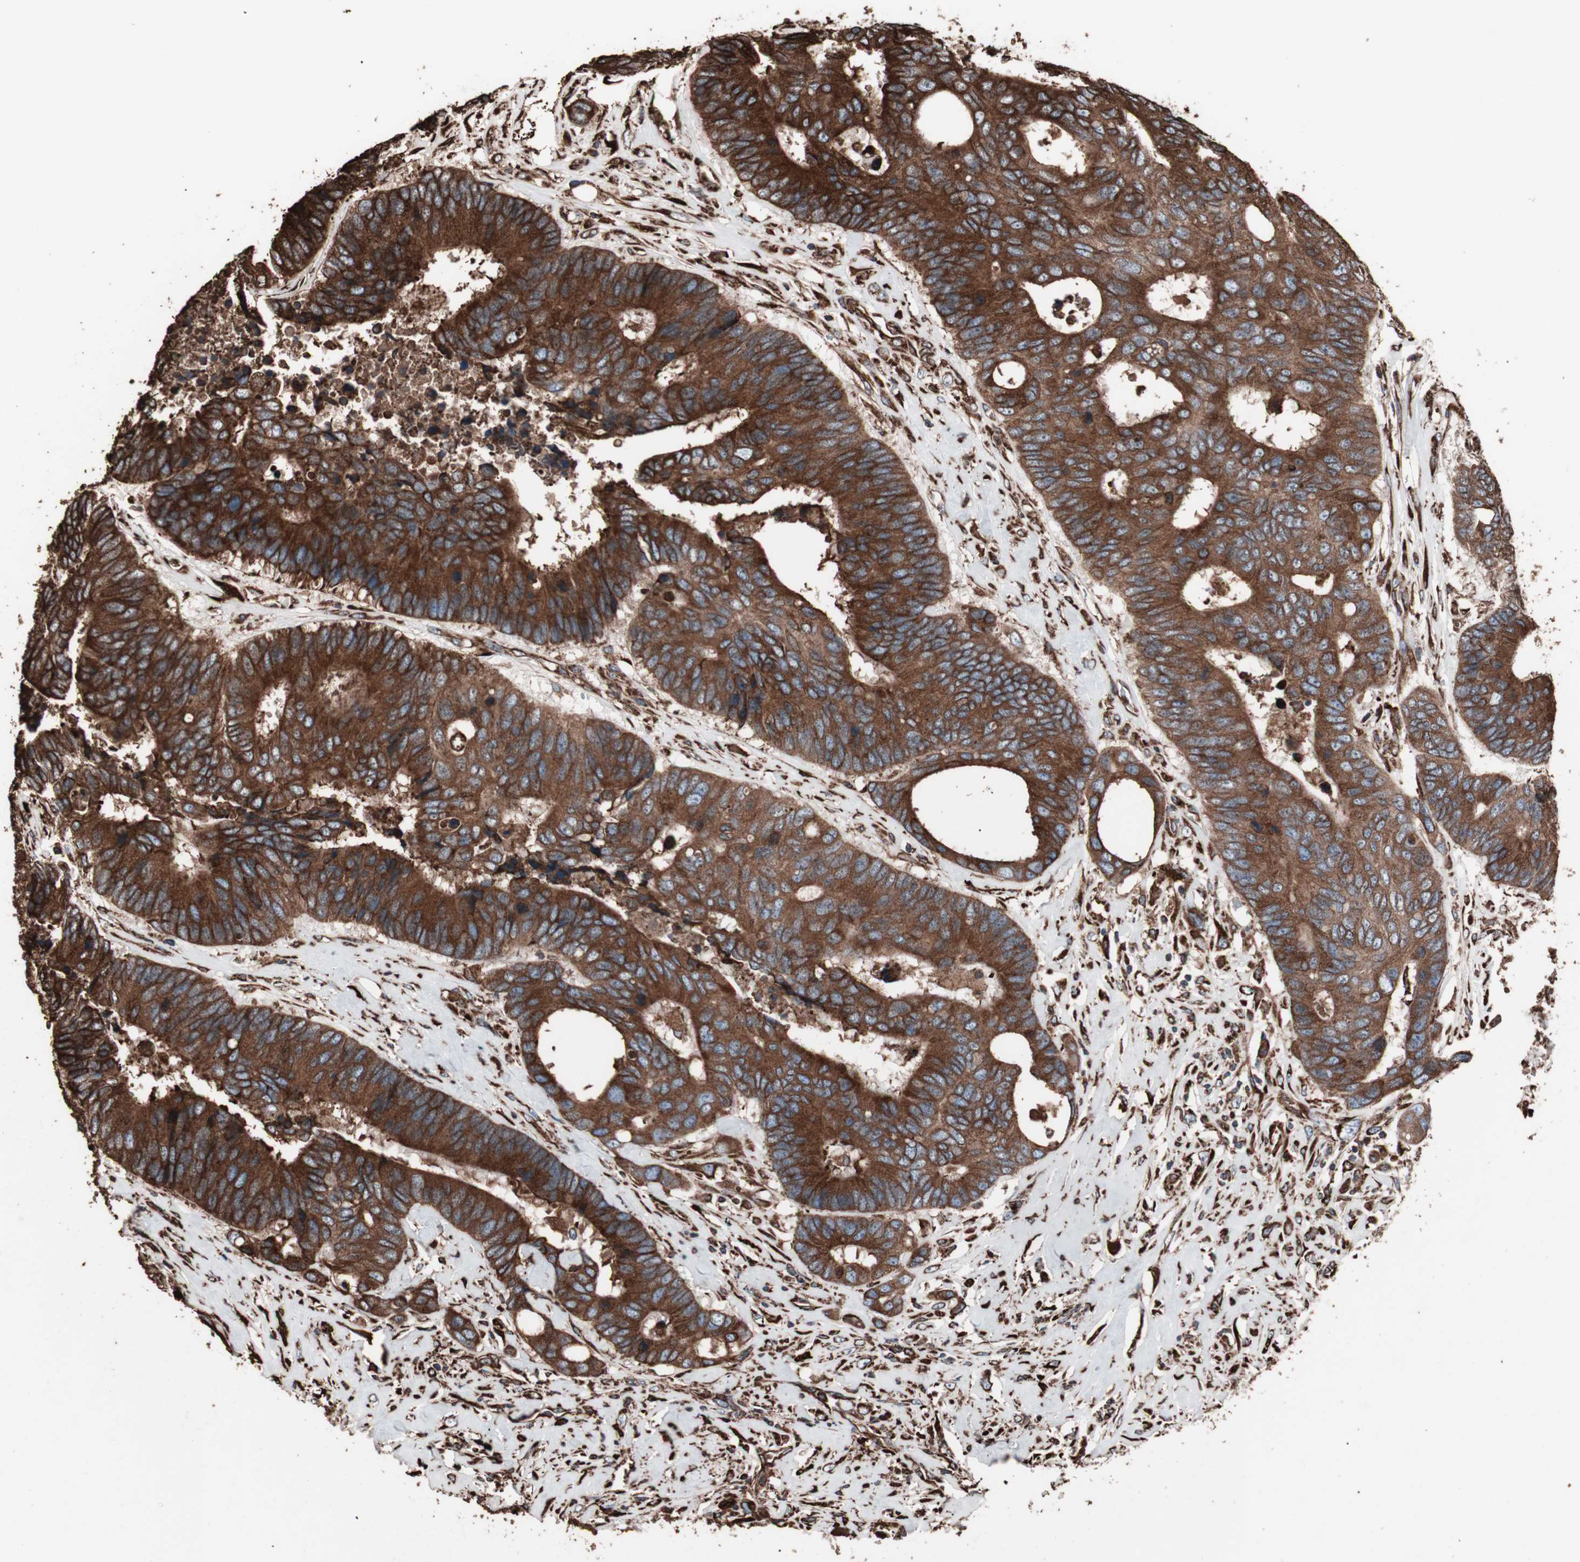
{"staining": {"intensity": "strong", "quantity": ">75%", "location": "cytoplasmic/membranous"}, "tissue": "colorectal cancer", "cell_type": "Tumor cells", "image_type": "cancer", "snomed": [{"axis": "morphology", "description": "Adenocarcinoma, NOS"}, {"axis": "topography", "description": "Rectum"}], "caption": "Immunohistochemistry staining of colorectal adenocarcinoma, which exhibits high levels of strong cytoplasmic/membranous expression in approximately >75% of tumor cells indicating strong cytoplasmic/membranous protein positivity. The staining was performed using DAB (brown) for protein detection and nuclei were counterstained in hematoxylin (blue).", "gene": "HSP90B1", "patient": {"sex": "male", "age": 55}}